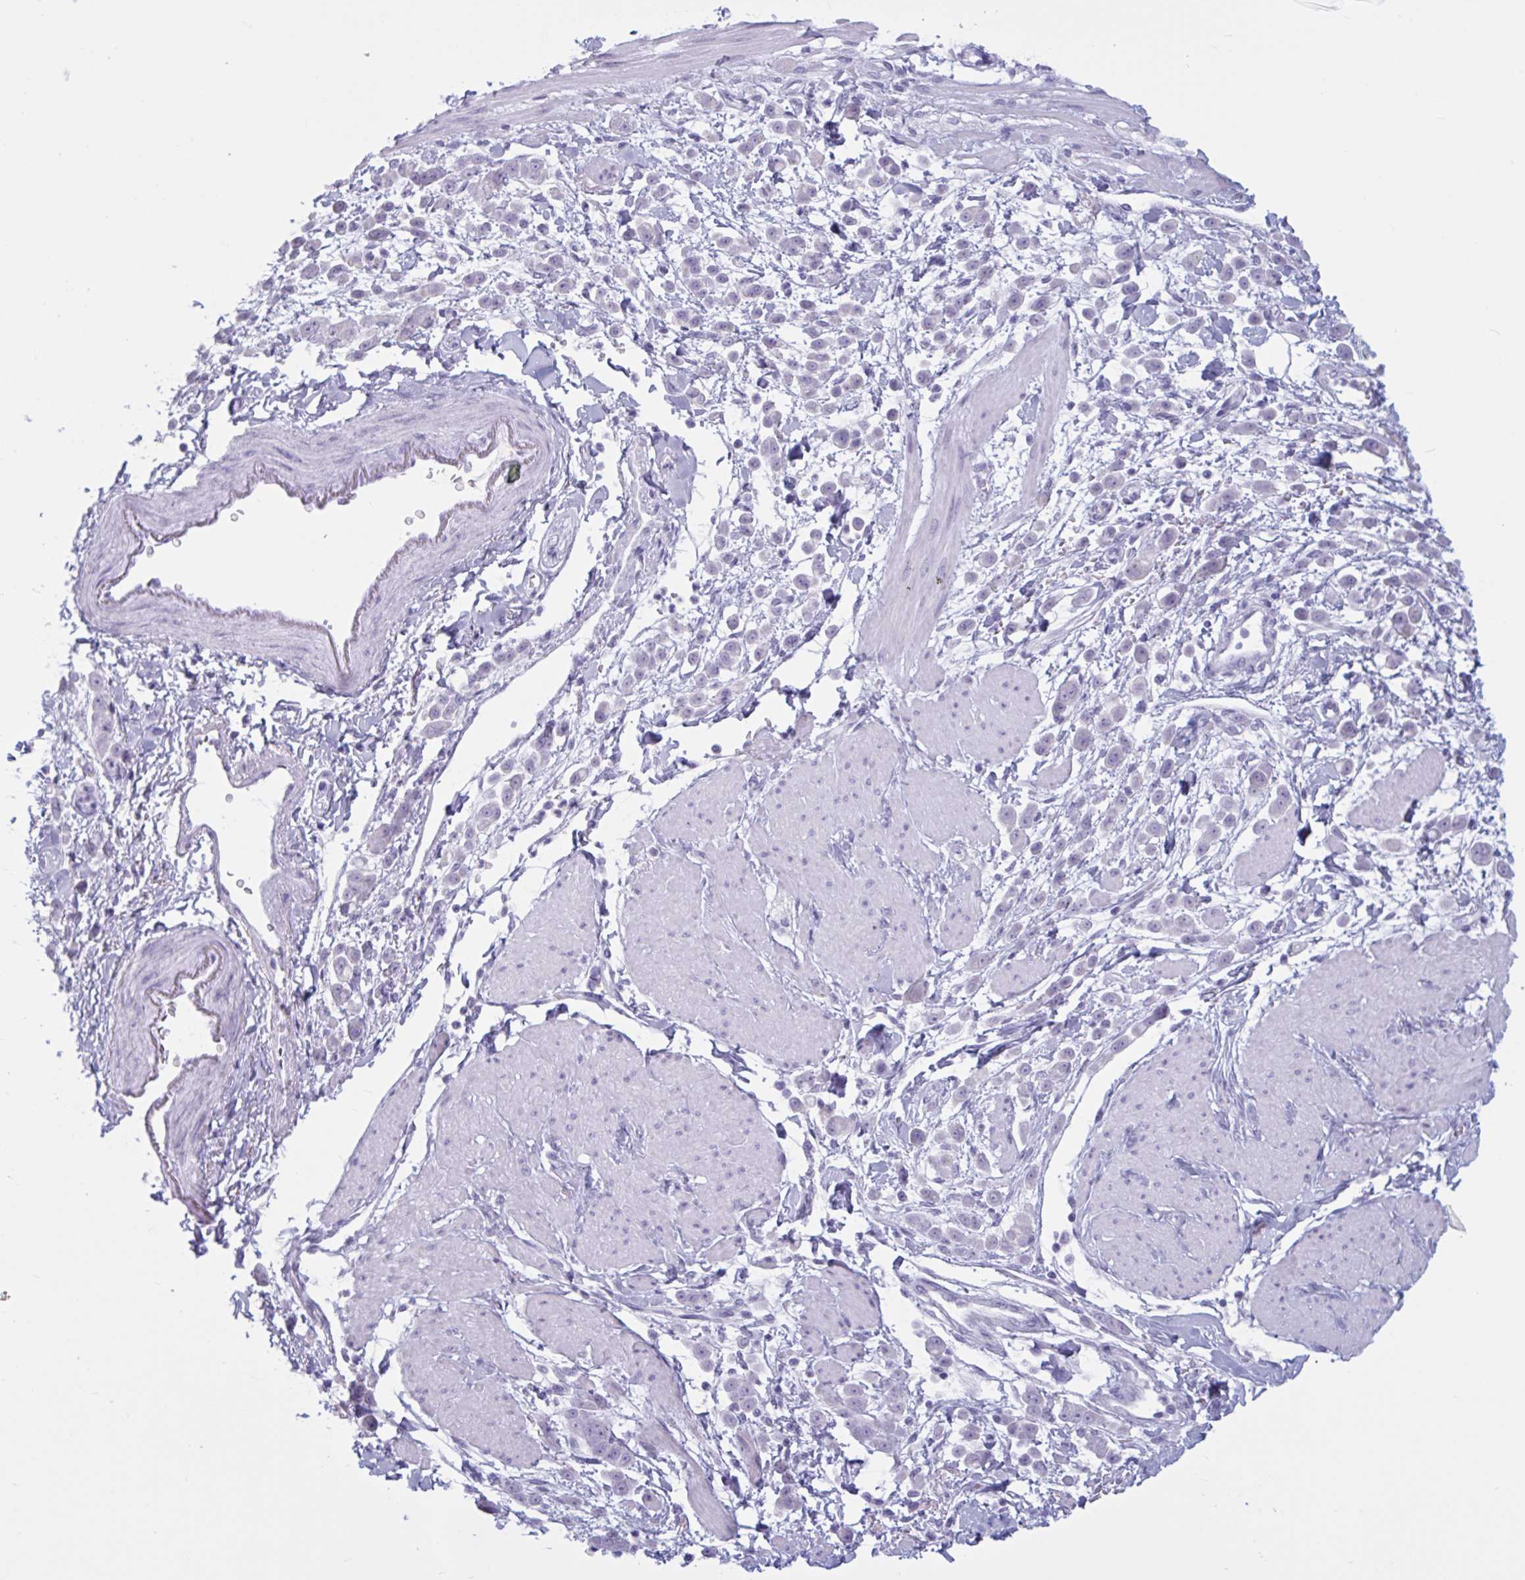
{"staining": {"intensity": "negative", "quantity": "none", "location": "none"}, "tissue": "pancreatic cancer", "cell_type": "Tumor cells", "image_type": "cancer", "snomed": [{"axis": "morphology", "description": "Normal tissue, NOS"}, {"axis": "morphology", "description": "Adenocarcinoma, NOS"}, {"axis": "topography", "description": "Pancreas"}], "caption": "This is an immunohistochemistry image of human pancreatic cancer. There is no positivity in tumor cells.", "gene": "BBS10", "patient": {"sex": "female", "age": 64}}